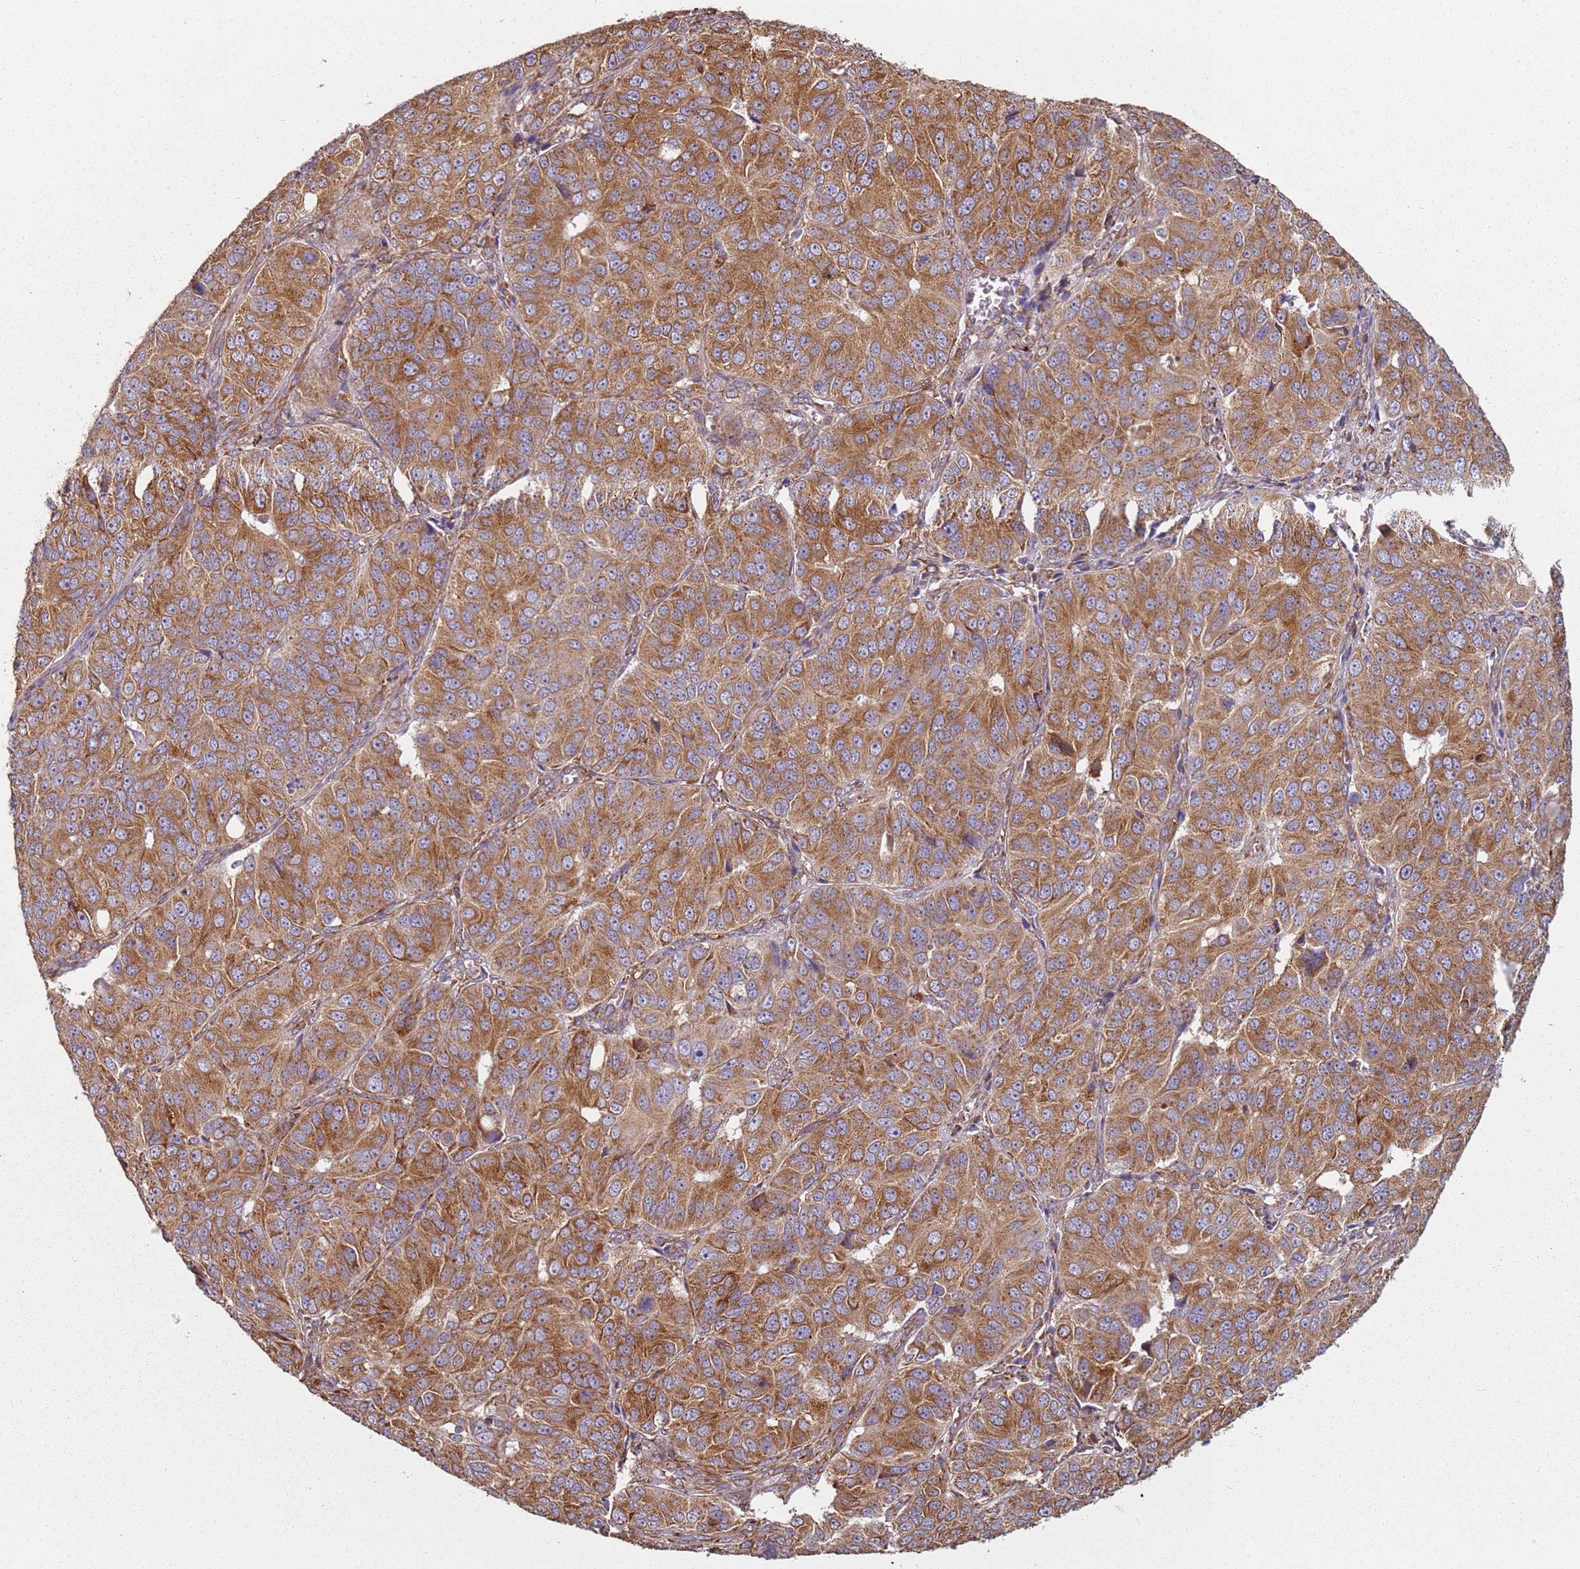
{"staining": {"intensity": "strong", "quantity": ">75%", "location": "cytoplasmic/membranous"}, "tissue": "ovarian cancer", "cell_type": "Tumor cells", "image_type": "cancer", "snomed": [{"axis": "morphology", "description": "Carcinoma, endometroid"}, {"axis": "topography", "description": "Ovary"}], "caption": "Ovarian cancer (endometroid carcinoma) was stained to show a protein in brown. There is high levels of strong cytoplasmic/membranous positivity in about >75% of tumor cells.", "gene": "ARFRP1", "patient": {"sex": "female", "age": 51}}